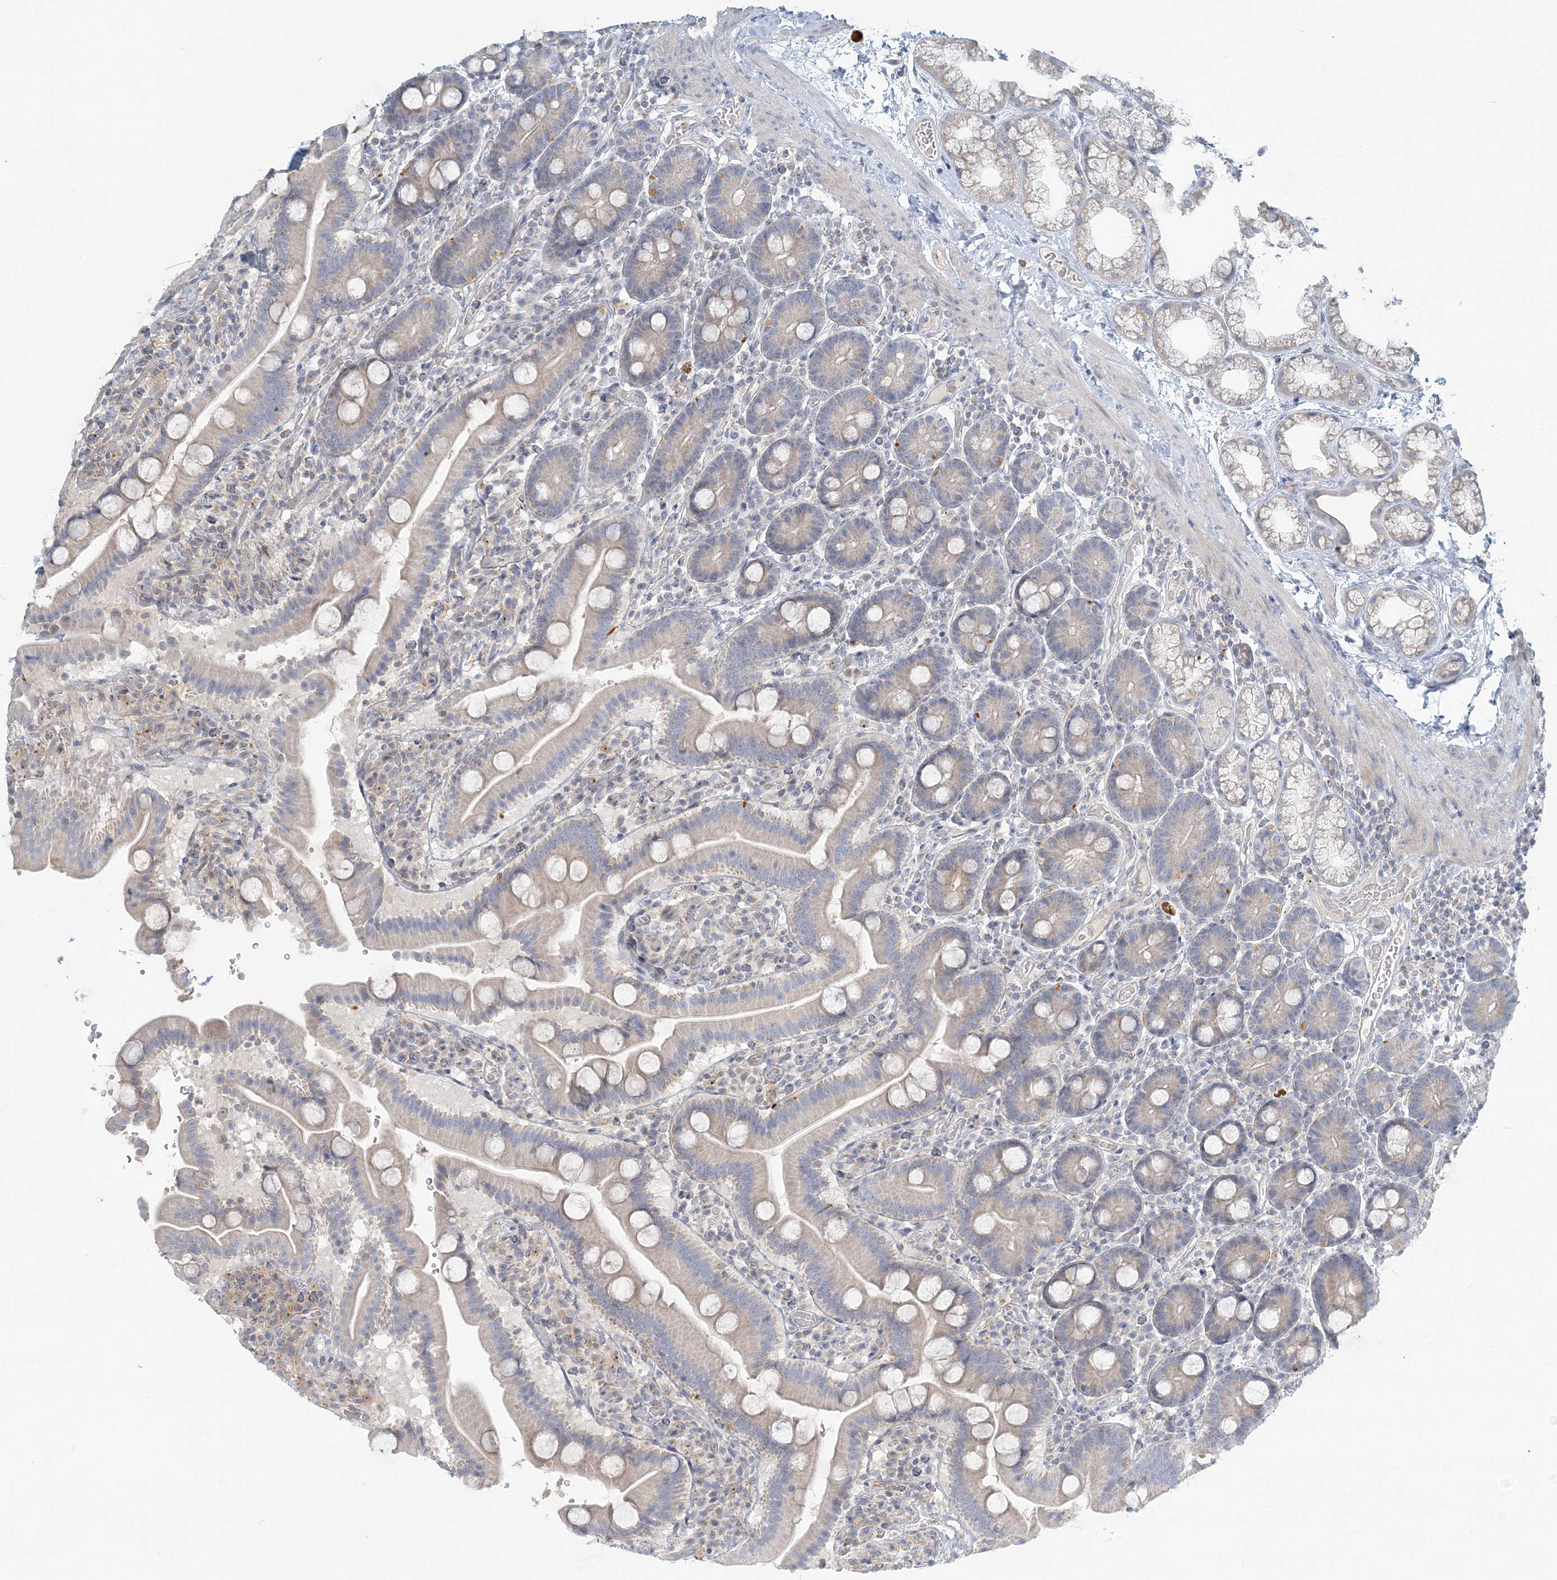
{"staining": {"intensity": "negative", "quantity": "none", "location": "none"}, "tissue": "duodenum", "cell_type": "Glandular cells", "image_type": "normal", "snomed": [{"axis": "morphology", "description": "Normal tissue, NOS"}, {"axis": "topography", "description": "Duodenum"}], "caption": "This is an immunohistochemistry (IHC) image of normal human duodenum. There is no staining in glandular cells.", "gene": "NAA11", "patient": {"sex": "male", "age": 55}}